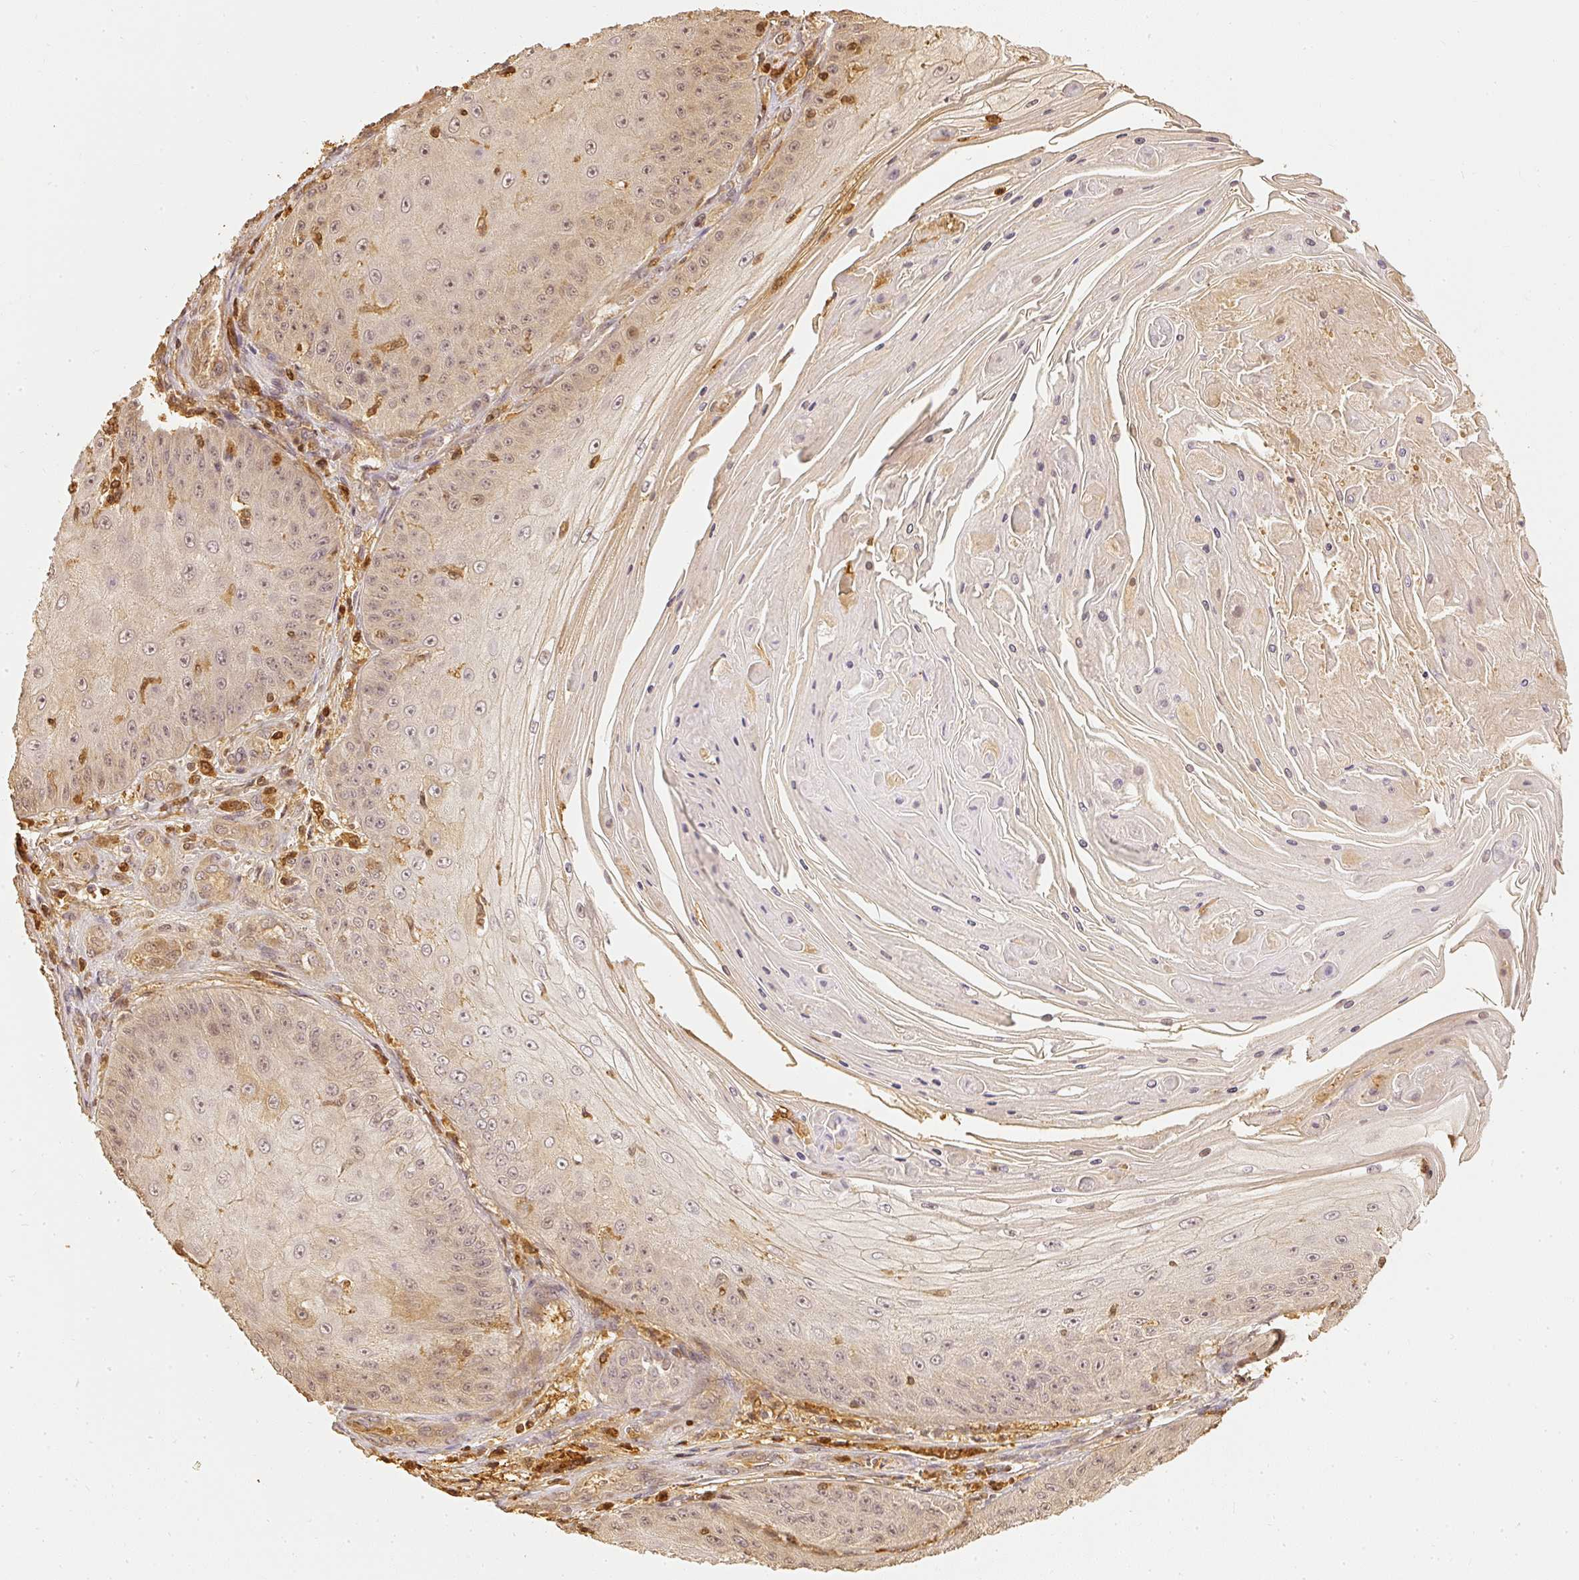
{"staining": {"intensity": "weak", "quantity": "<25%", "location": "cytoplasmic/membranous"}, "tissue": "skin cancer", "cell_type": "Tumor cells", "image_type": "cancer", "snomed": [{"axis": "morphology", "description": "Squamous cell carcinoma, NOS"}, {"axis": "topography", "description": "Skin"}], "caption": "This is an immunohistochemistry (IHC) micrograph of human skin squamous cell carcinoma. There is no staining in tumor cells.", "gene": "PFN1", "patient": {"sex": "male", "age": 70}}